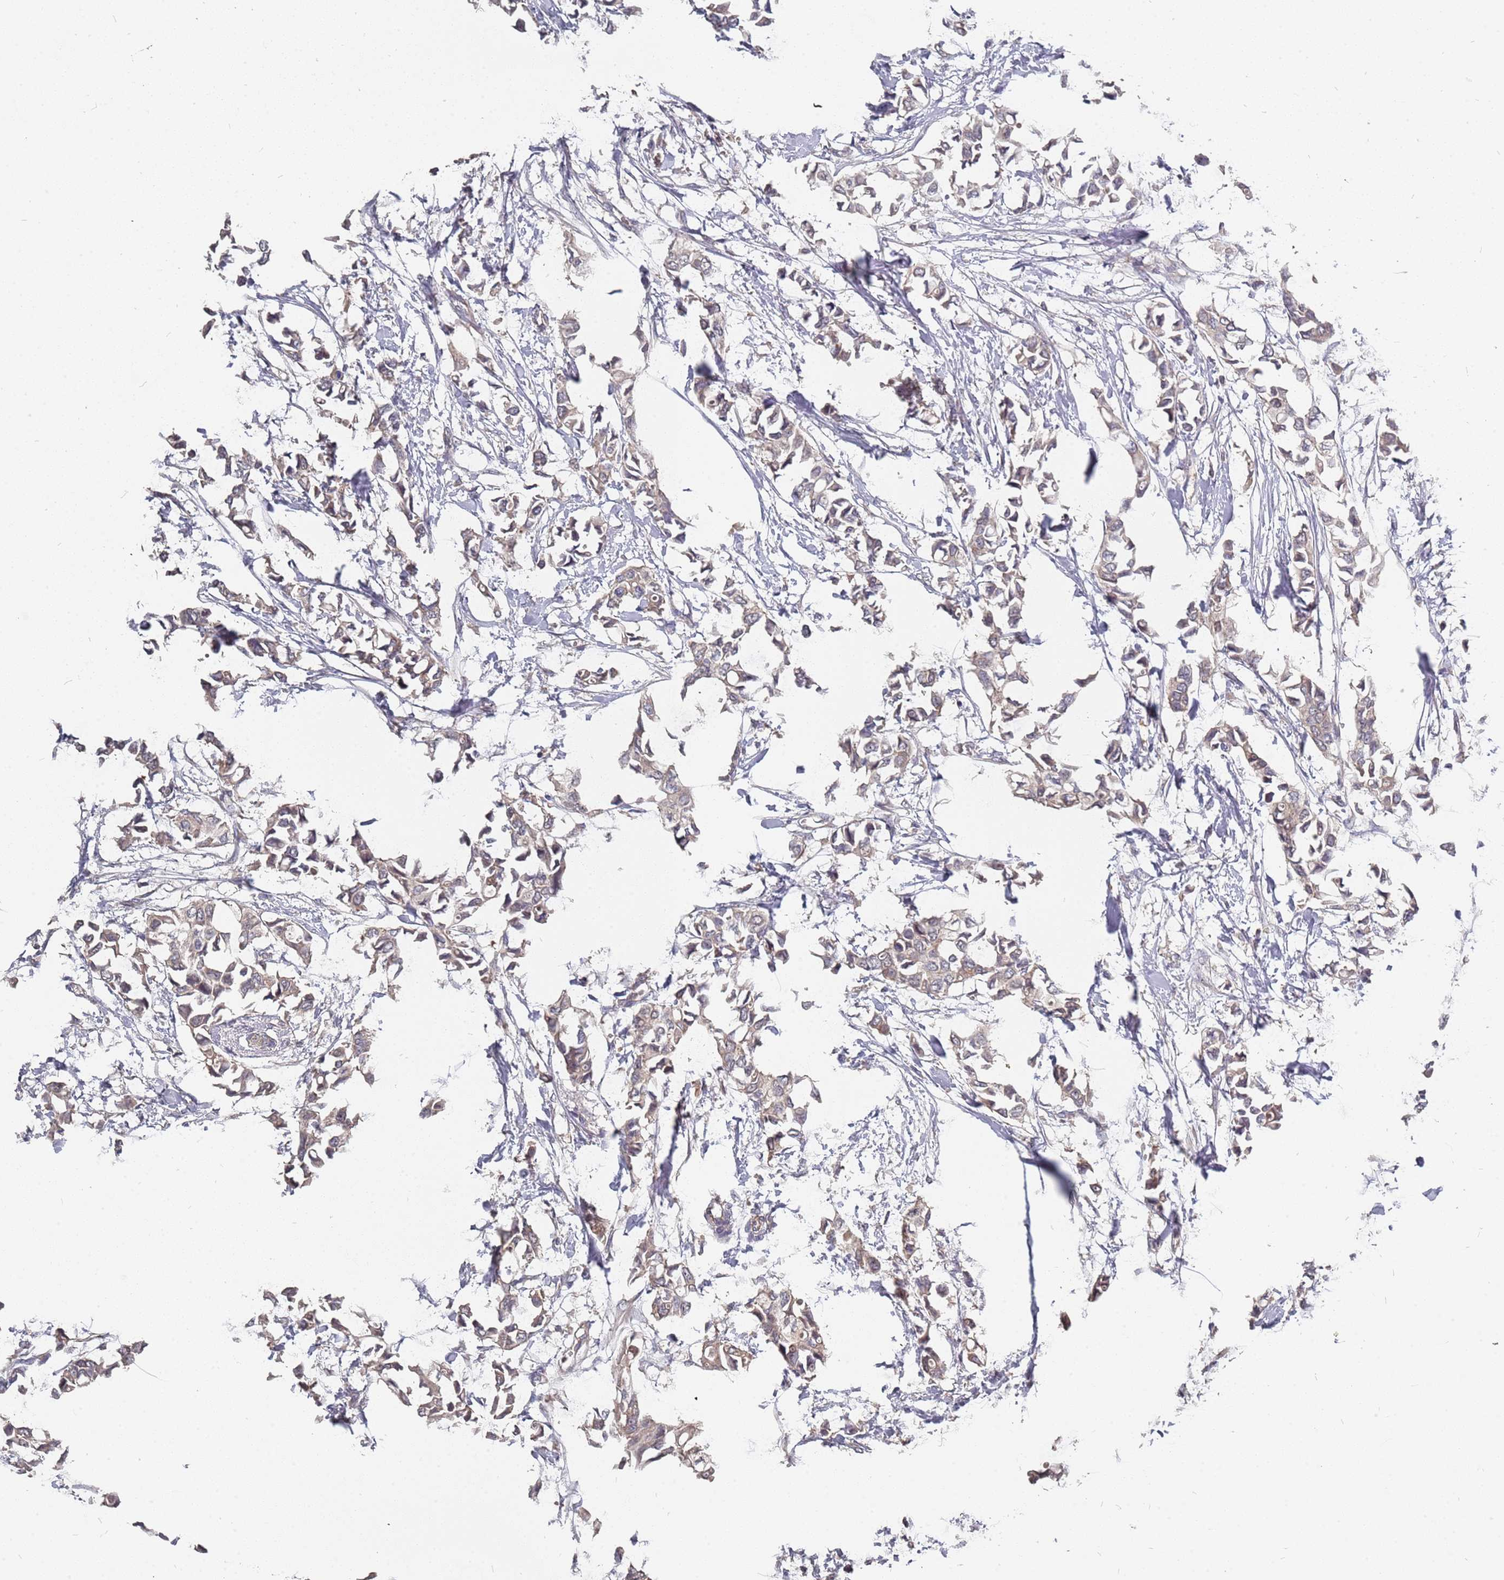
{"staining": {"intensity": "weak", "quantity": ">75%", "location": "cytoplasmic/membranous"}, "tissue": "breast cancer", "cell_type": "Tumor cells", "image_type": "cancer", "snomed": [{"axis": "morphology", "description": "Duct carcinoma"}, {"axis": "topography", "description": "Breast"}], "caption": "Immunohistochemical staining of breast intraductal carcinoma shows low levels of weak cytoplasmic/membranous staining in about >75% of tumor cells.", "gene": "TCEANC2", "patient": {"sex": "female", "age": 41}}